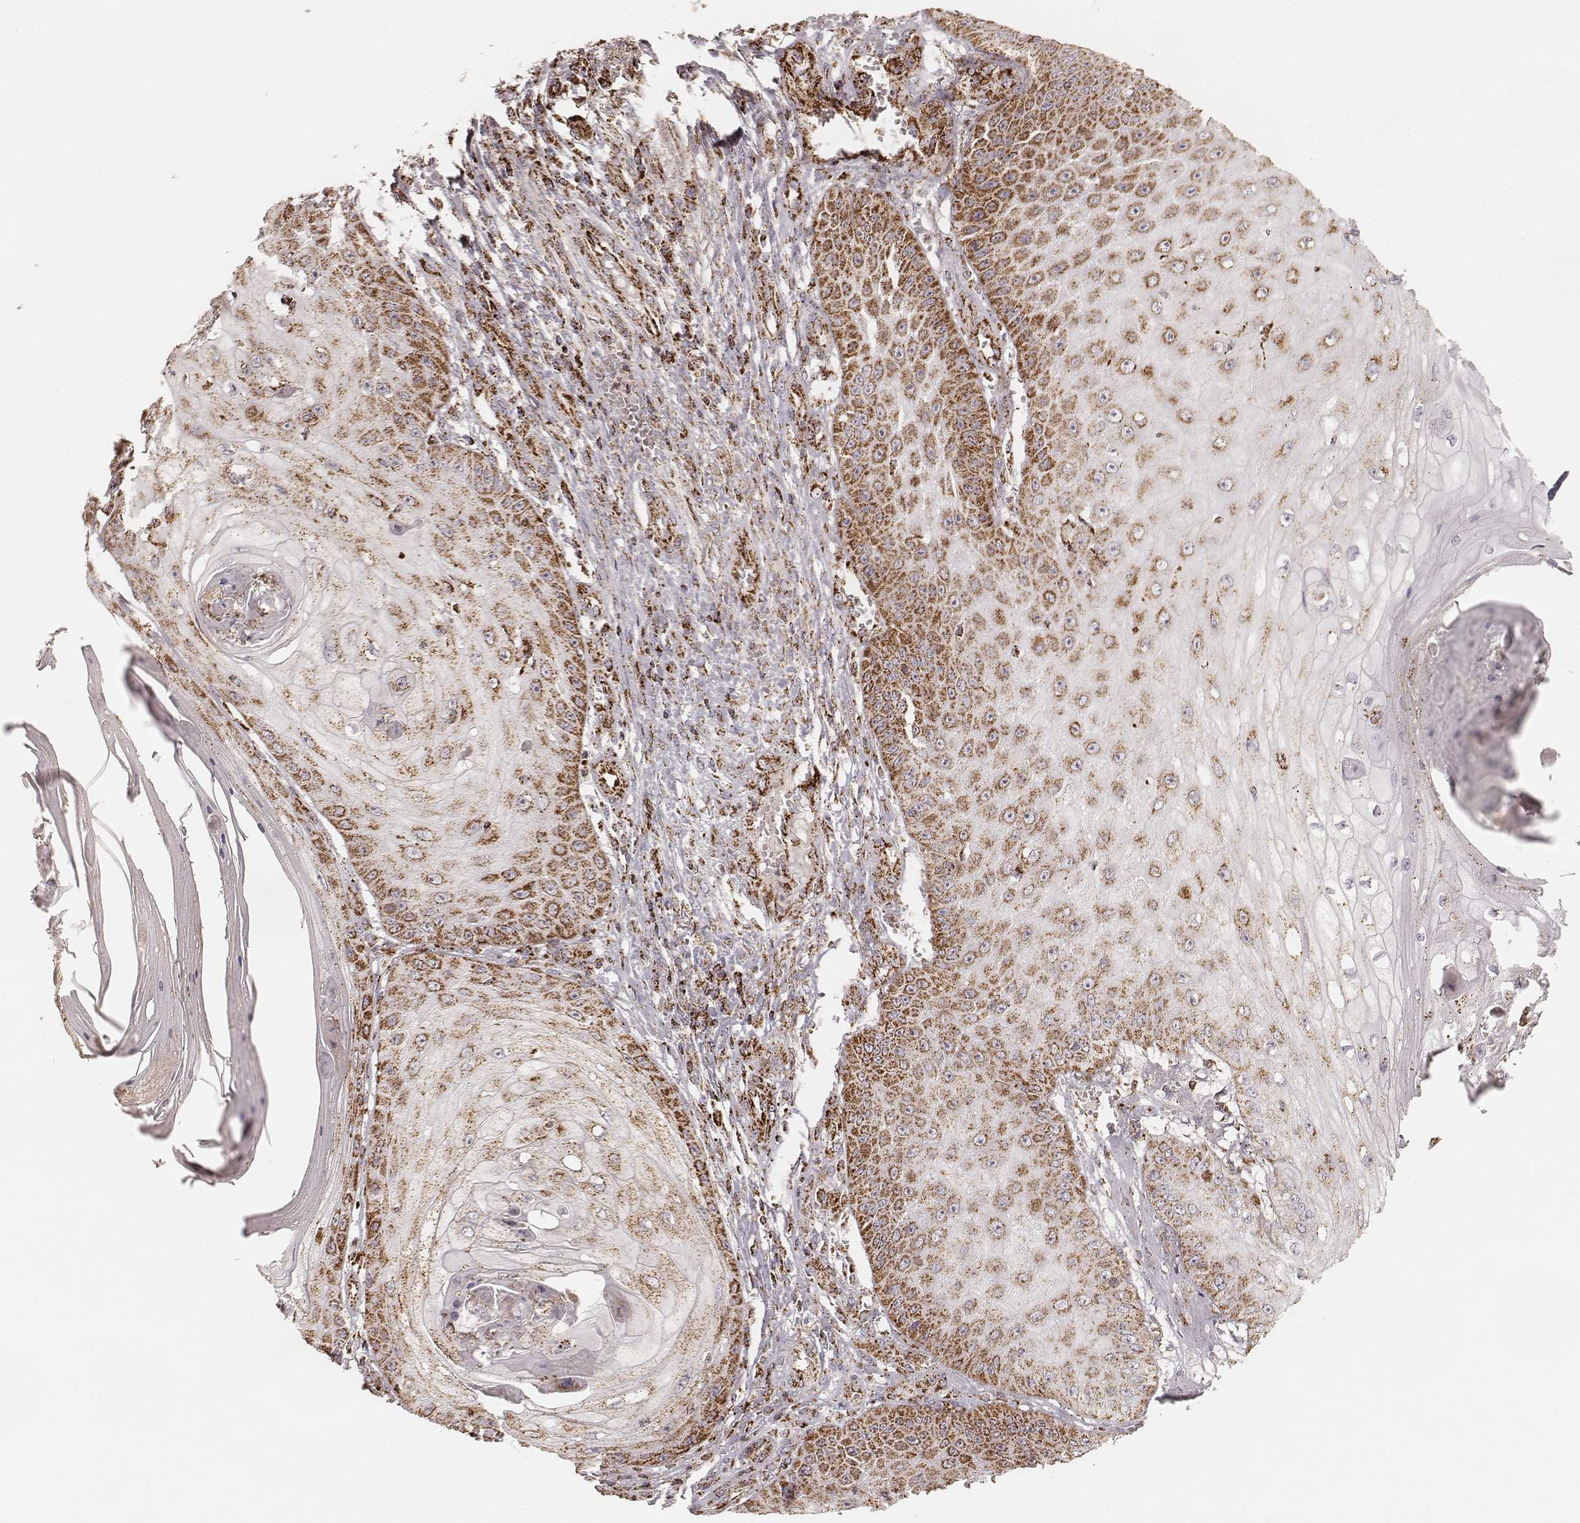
{"staining": {"intensity": "strong", "quantity": ">75%", "location": "cytoplasmic/membranous"}, "tissue": "skin cancer", "cell_type": "Tumor cells", "image_type": "cancer", "snomed": [{"axis": "morphology", "description": "Squamous cell carcinoma, NOS"}, {"axis": "topography", "description": "Skin"}], "caption": "This image shows IHC staining of squamous cell carcinoma (skin), with high strong cytoplasmic/membranous expression in approximately >75% of tumor cells.", "gene": "CS", "patient": {"sex": "male", "age": 70}}